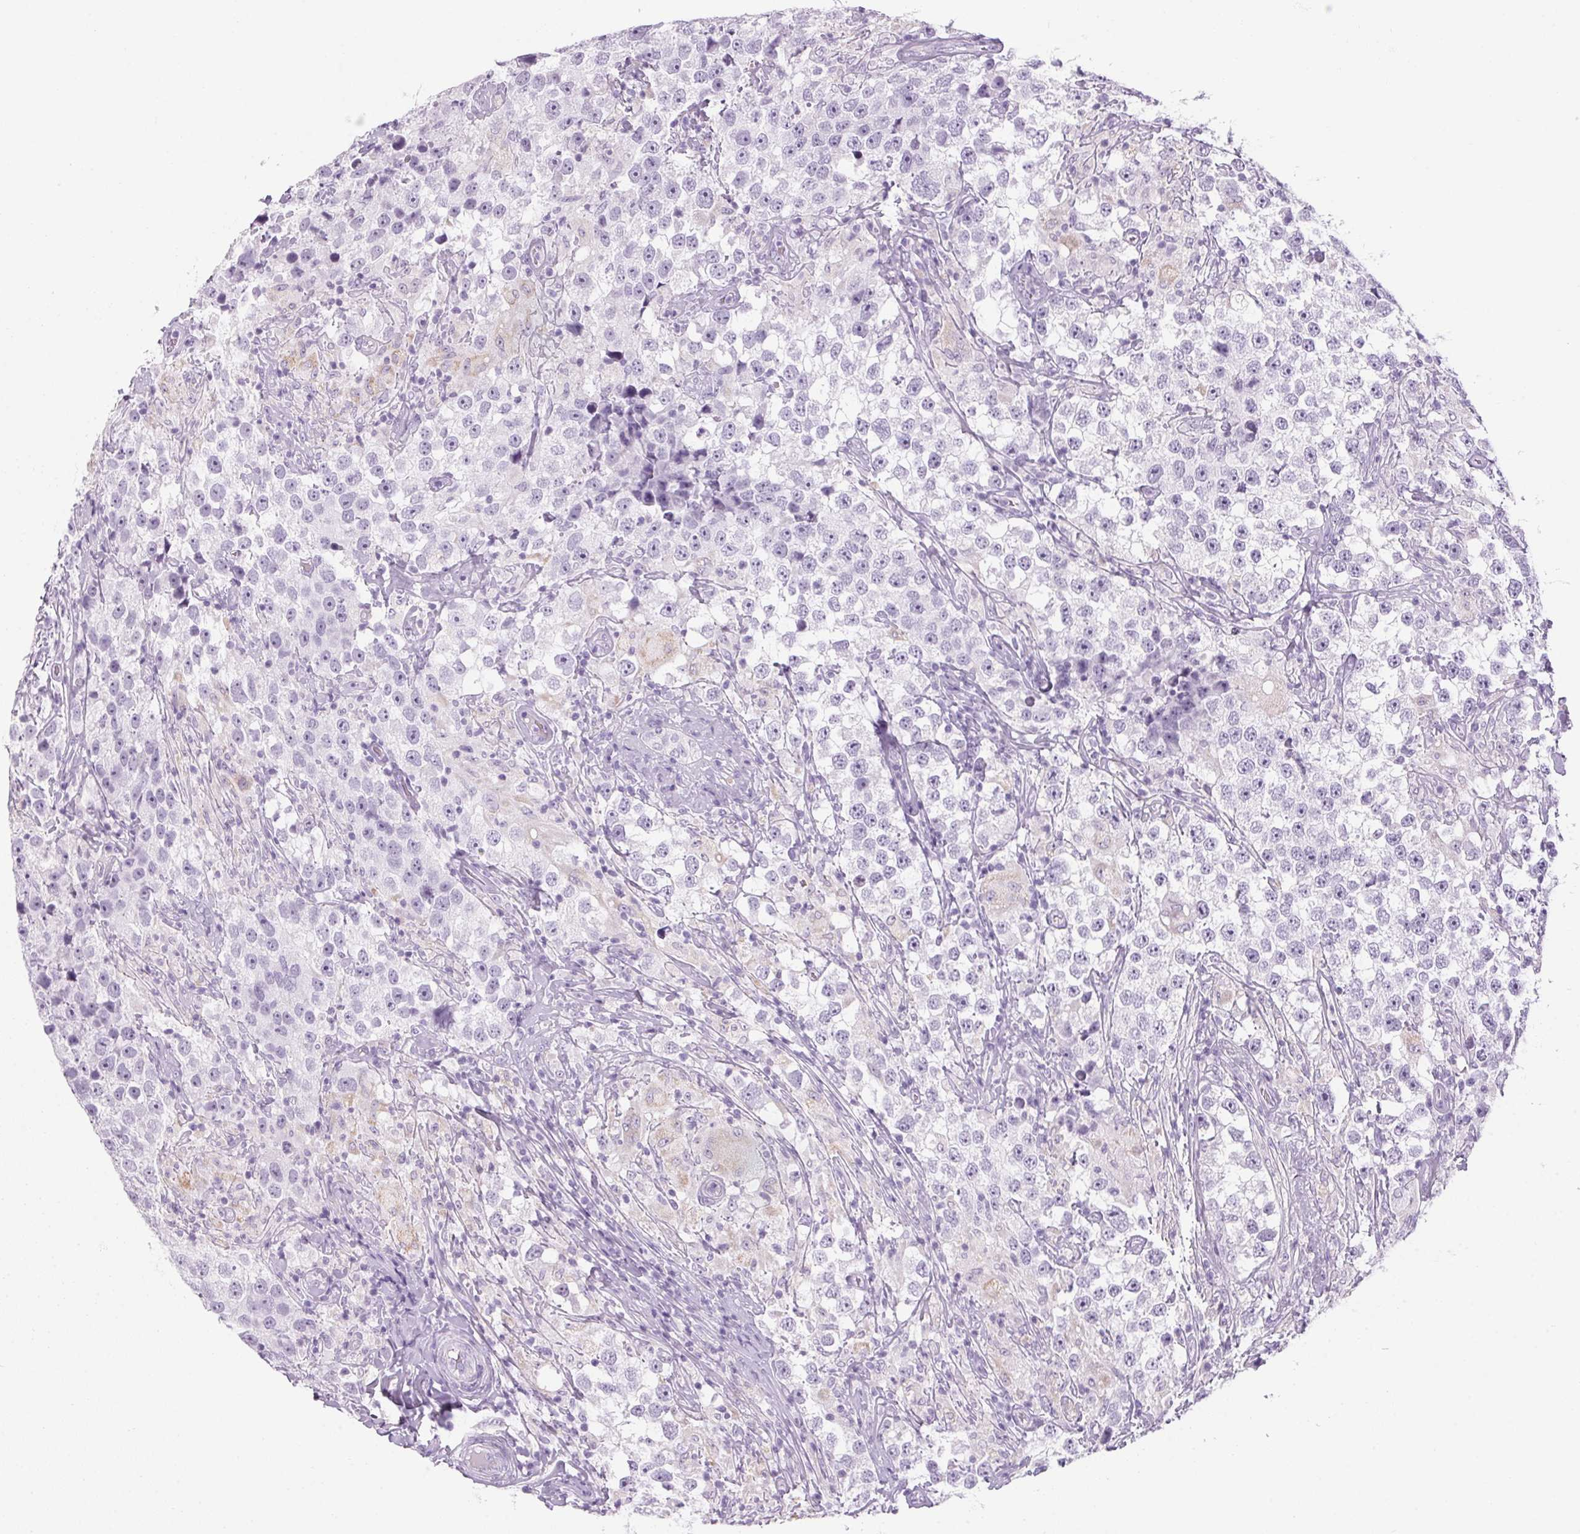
{"staining": {"intensity": "negative", "quantity": "none", "location": "none"}, "tissue": "testis cancer", "cell_type": "Tumor cells", "image_type": "cancer", "snomed": [{"axis": "morphology", "description": "Seminoma, NOS"}, {"axis": "topography", "description": "Testis"}], "caption": "Immunohistochemistry (IHC) micrograph of neoplastic tissue: seminoma (testis) stained with DAB (3,3'-diaminobenzidine) demonstrates no significant protein positivity in tumor cells. (DAB immunohistochemistry visualized using brightfield microscopy, high magnification).", "gene": "RPTN", "patient": {"sex": "male", "age": 46}}